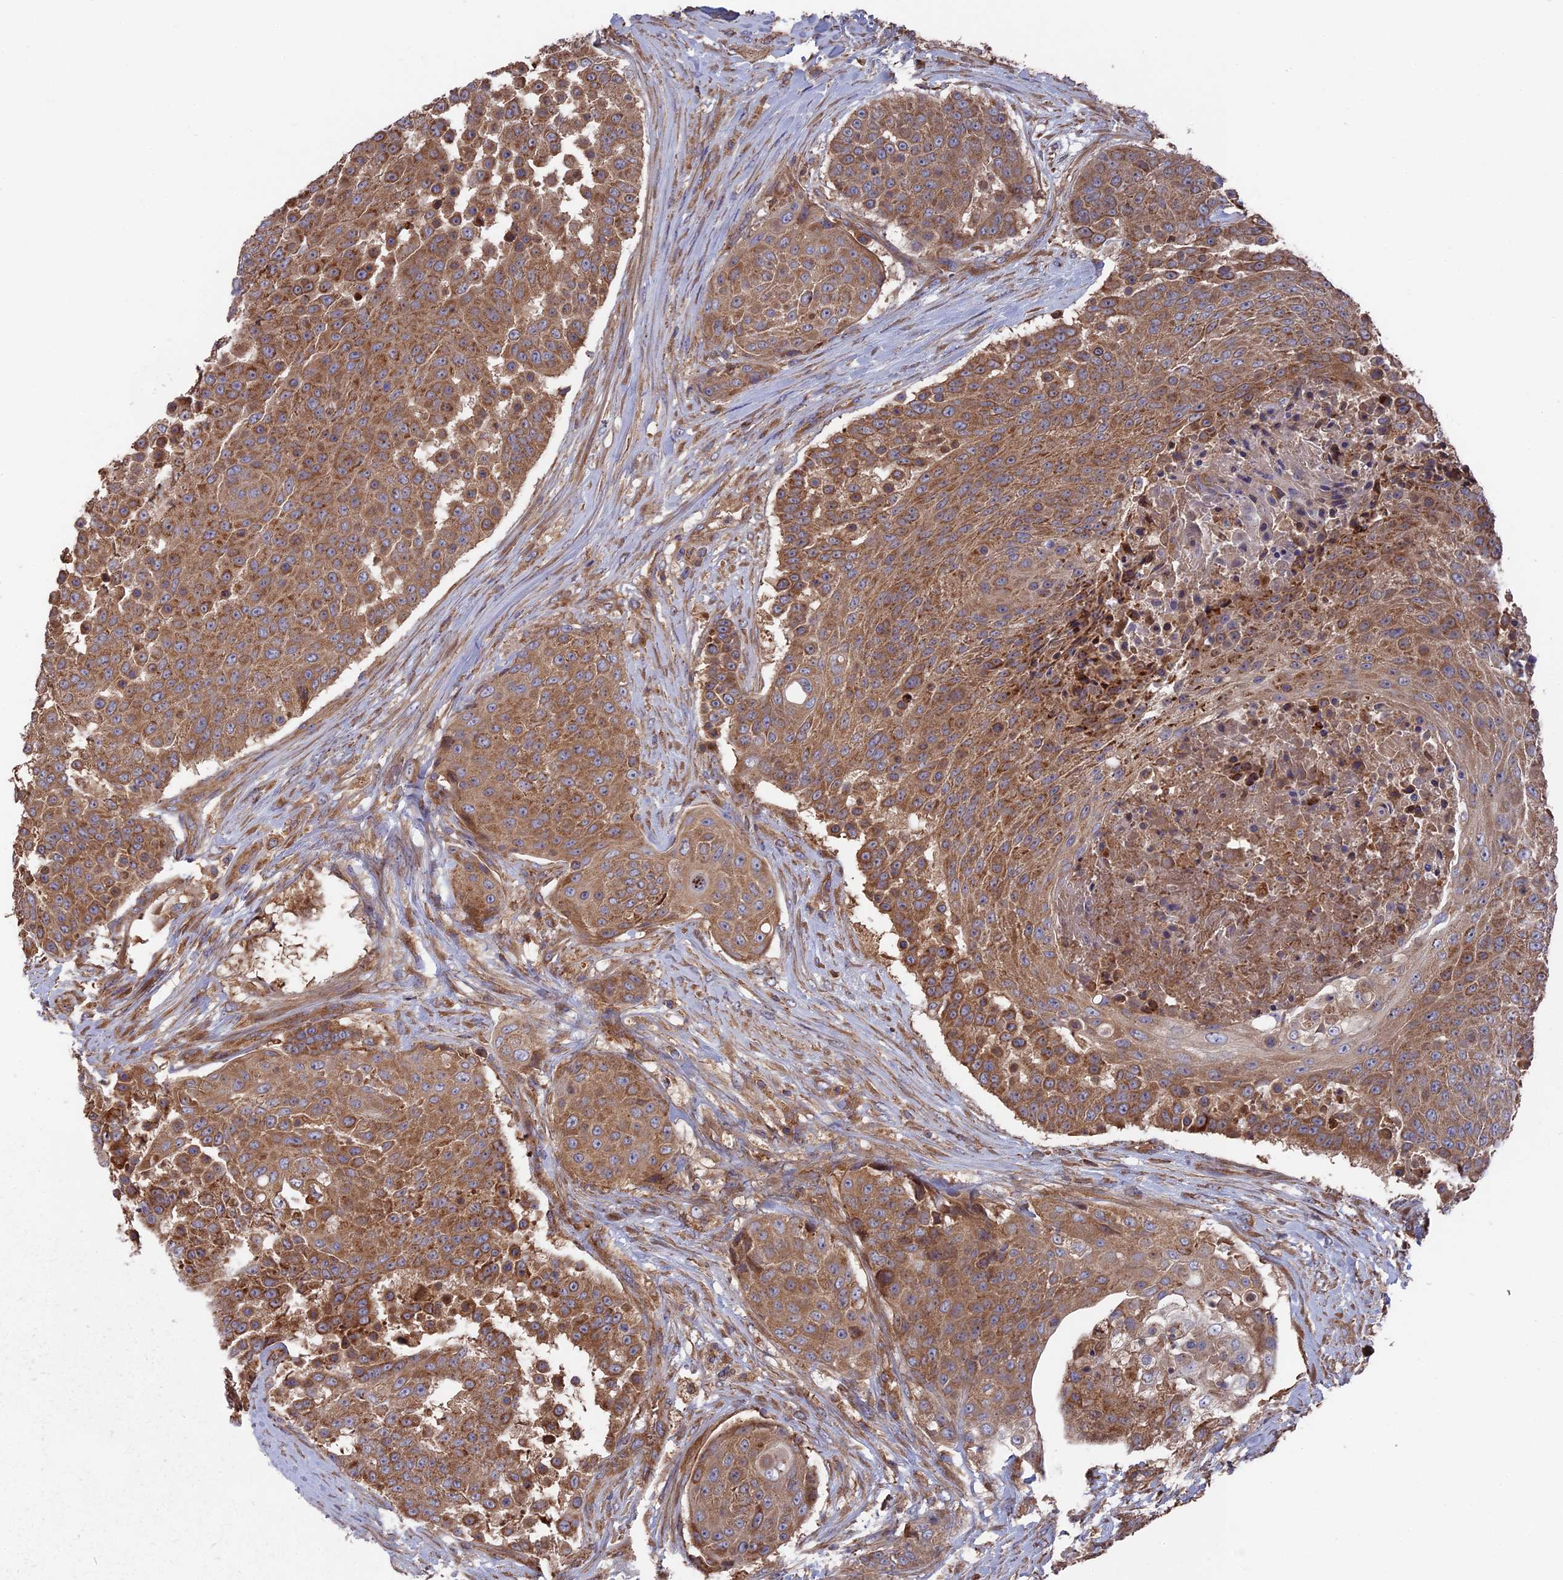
{"staining": {"intensity": "moderate", "quantity": ">75%", "location": "cytoplasmic/membranous"}, "tissue": "urothelial cancer", "cell_type": "Tumor cells", "image_type": "cancer", "snomed": [{"axis": "morphology", "description": "Urothelial carcinoma, High grade"}, {"axis": "topography", "description": "Urinary bladder"}], "caption": "Urothelial carcinoma (high-grade) stained with a protein marker reveals moderate staining in tumor cells.", "gene": "TELO2", "patient": {"sex": "female", "age": 63}}